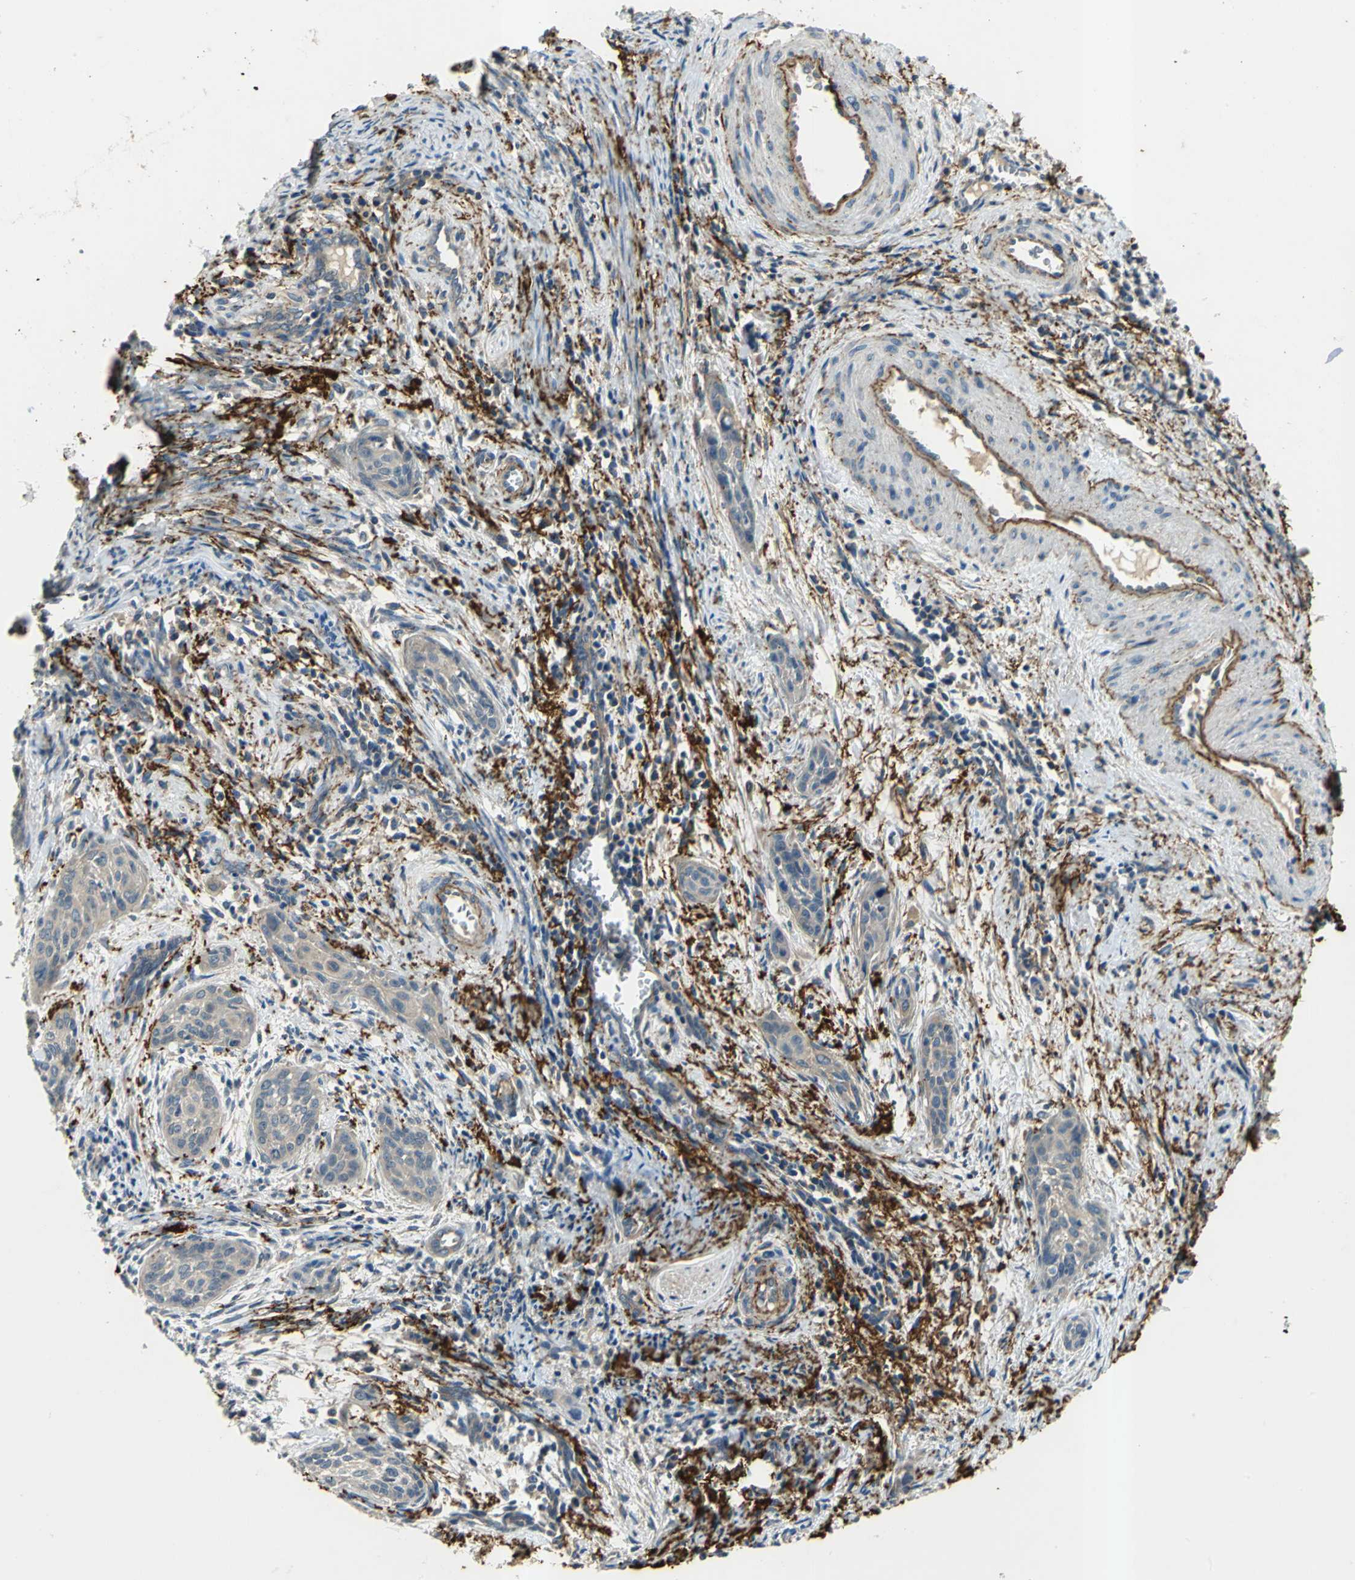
{"staining": {"intensity": "negative", "quantity": "none", "location": "none"}, "tissue": "cervical cancer", "cell_type": "Tumor cells", "image_type": "cancer", "snomed": [{"axis": "morphology", "description": "Squamous cell carcinoma, NOS"}, {"axis": "topography", "description": "Cervix"}], "caption": "Cervical cancer was stained to show a protein in brown. There is no significant positivity in tumor cells.", "gene": "SLC16A7", "patient": {"sex": "female", "age": 33}}